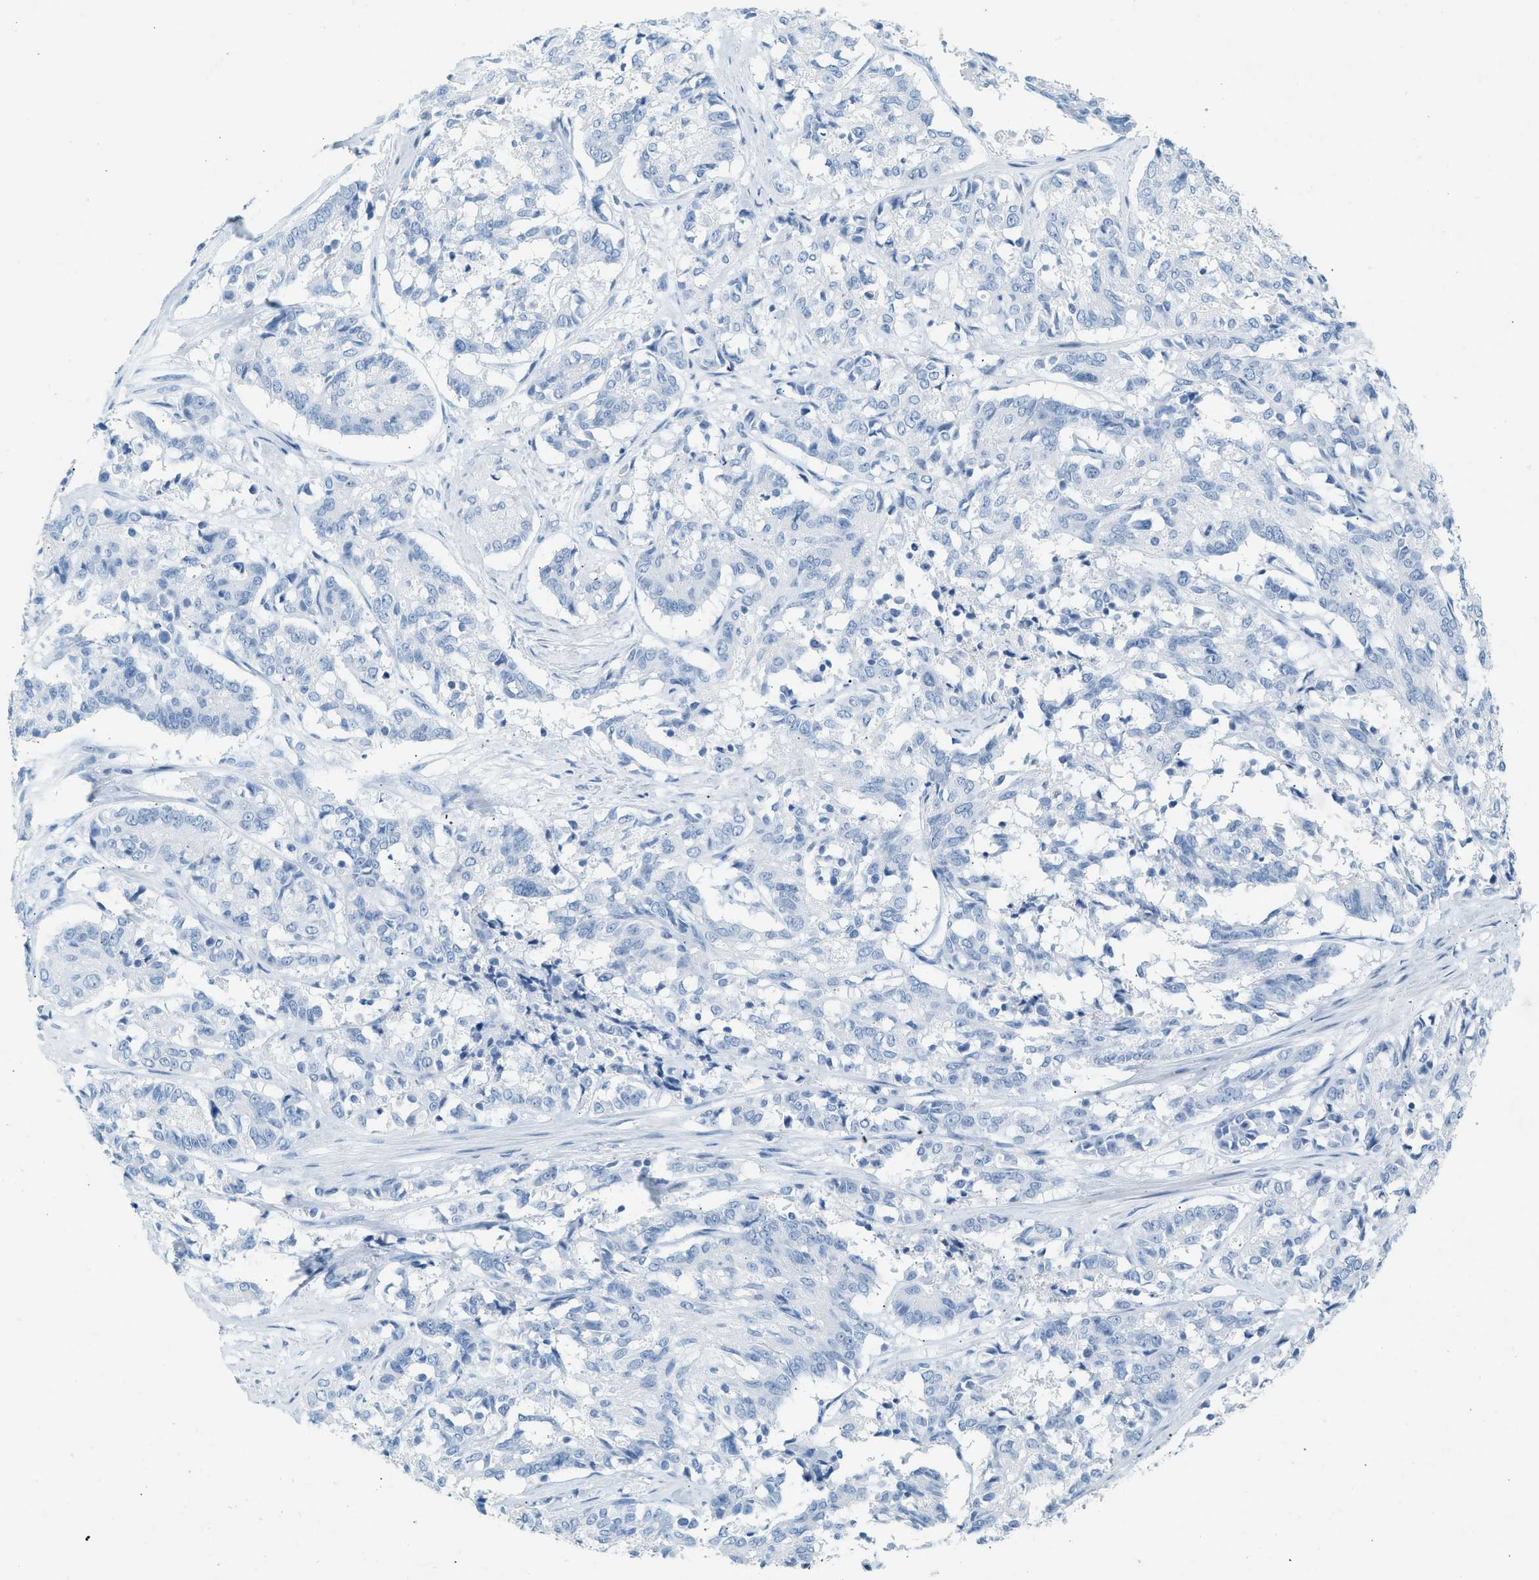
{"staining": {"intensity": "negative", "quantity": "none", "location": "none"}, "tissue": "cervical cancer", "cell_type": "Tumor cells", "image_type": "cancer", "snomed": [{"axis": "morphology", "description": "Squamous cell carcinoma, NOS"}, {"axis": "topography", "description": "Cervix"}], "caption": "Human cervical cancer (squamous cell carcinoma) stained for a protein using immunohistochemistry shows no positivity in tumor cells.", "gene": "HHATL", "patient": {"sex": "female", "age": 35}}